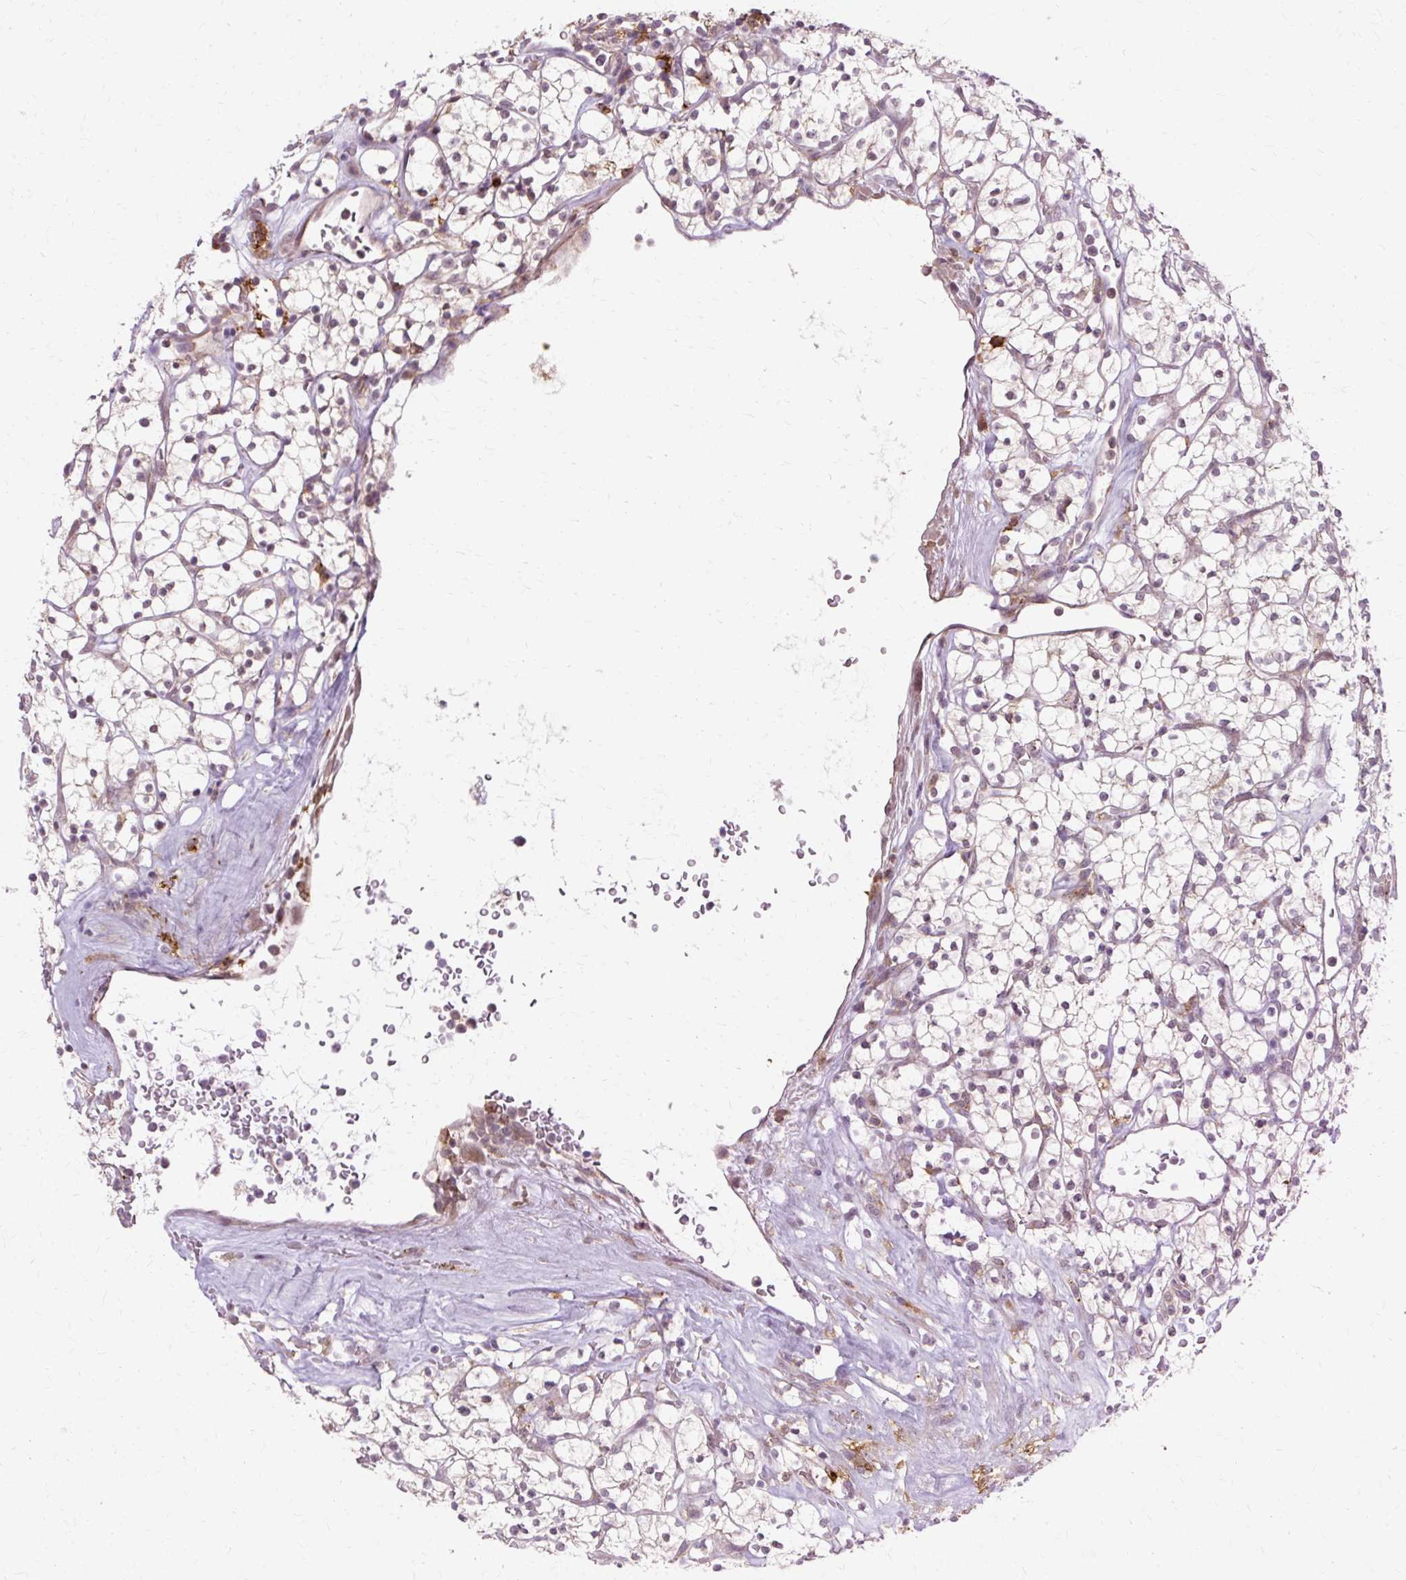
{"staining": {"intensity": "negative", "quantity": "none", "location": "none"}, "tissue": "renal cancer", "cell_type": "Tumor cells", "image_type": "cancer", "snomed": [{"axis": "morphology", "description": "Adenocarcinoma, NOS"}, {"axis": "topography", "description": "Kidney"}], "caption": "This is an immunohistochemistry (IHC) micrograph of human renal cancer (adenocarcinoma). There is no staining in tumor cells.", "gene": "GEMIN2", "patient": {"sex": "female", "age": 64}}